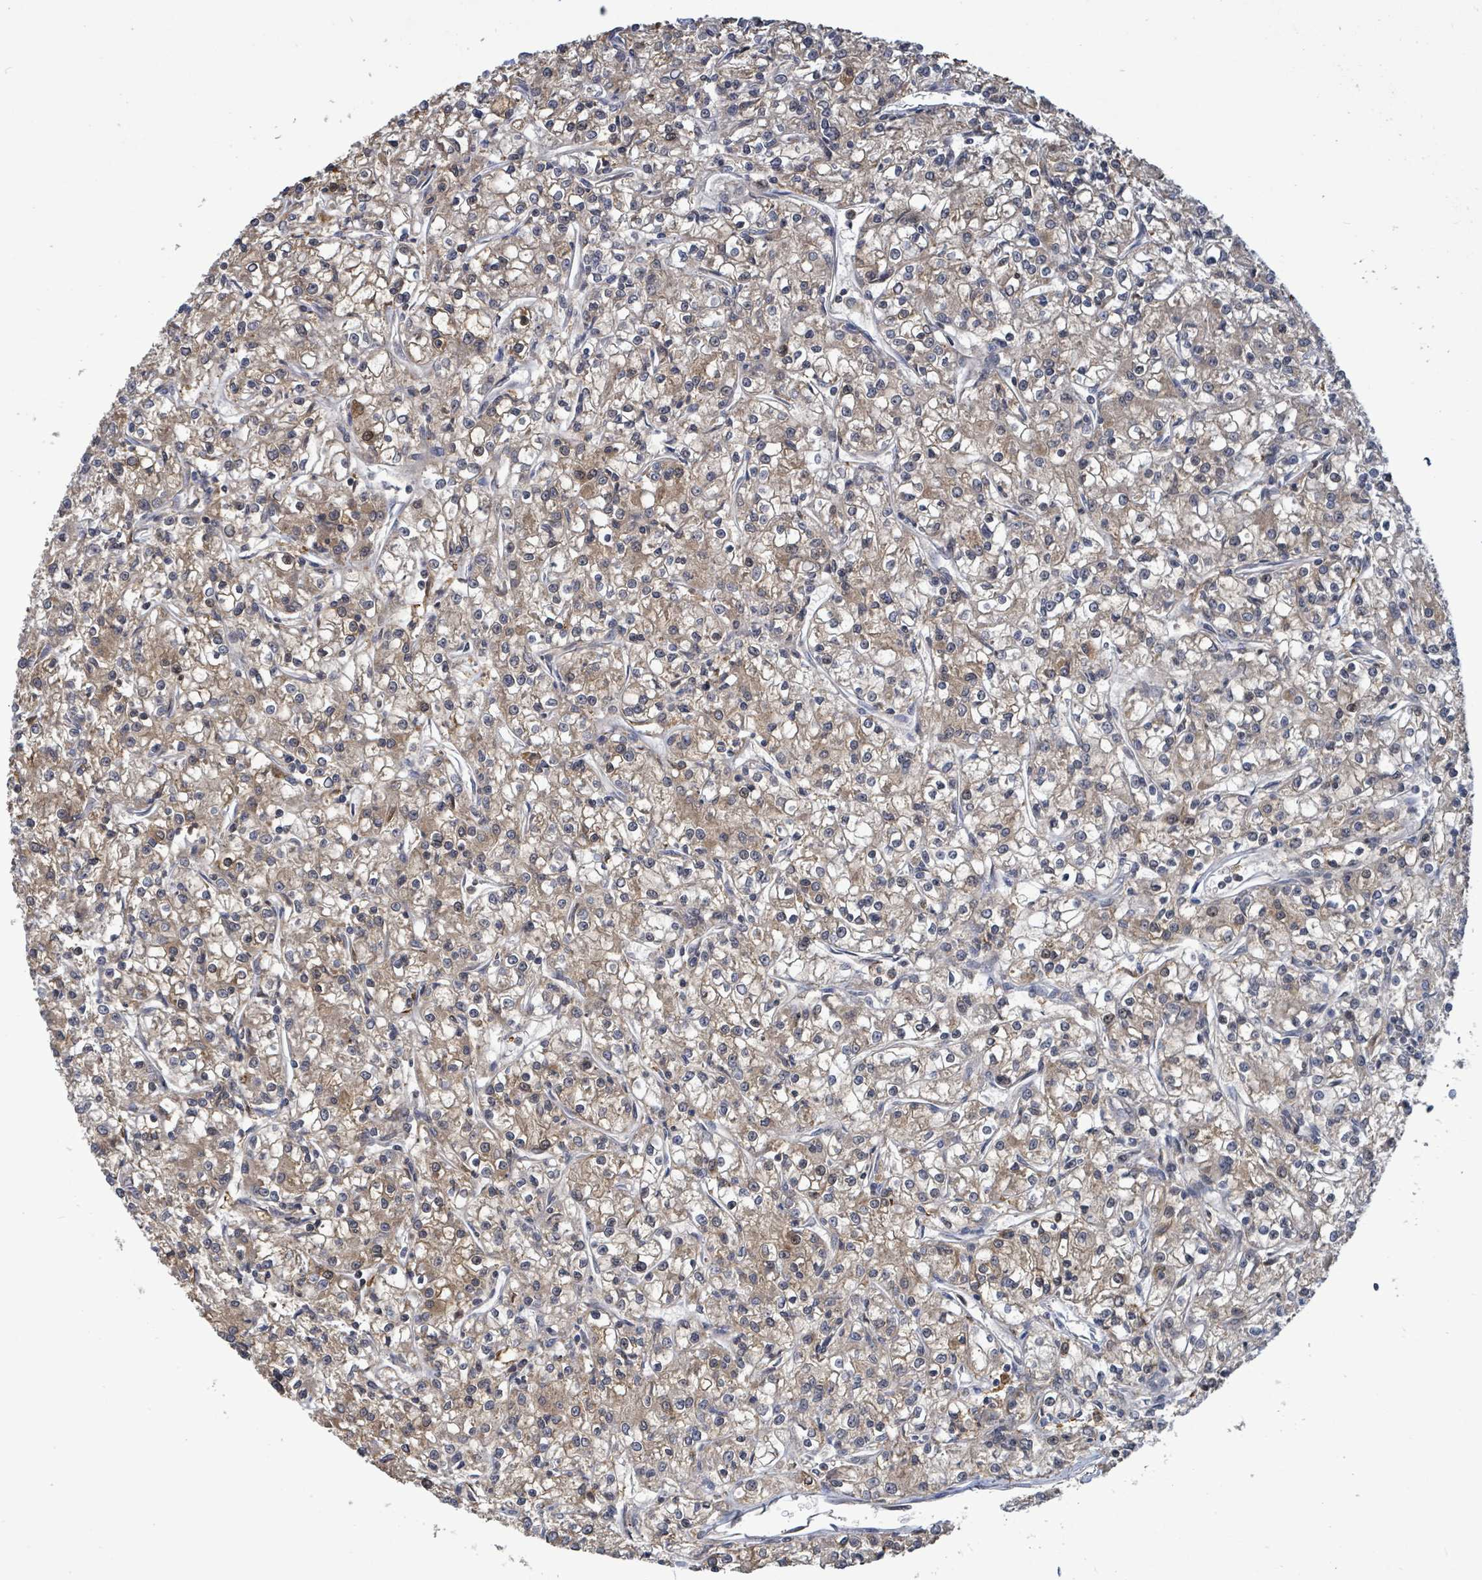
{"staining": {"intensity": "moderate", "quantity": "25%-75%", "location": "cytoplasmic/membranous"}, "tissue": "renal cancer", "cell_type": "Tumor cells", "image_type": "cancer", "snomed": [{"axis": "morphology", "description": "Adenocarcinoma, NOS"}, {"axis": "topography", "description": "Kidney"}], "caption": "This photomicrograph displays immunohistochemistry staining of renal adenocarcinoma, with medium moderate cytoplasmic/membranous staining in approximately 25%-75% of tumor cells.", "gene": "FBXO6", "patient": {"sex": "female", "age": 59}}